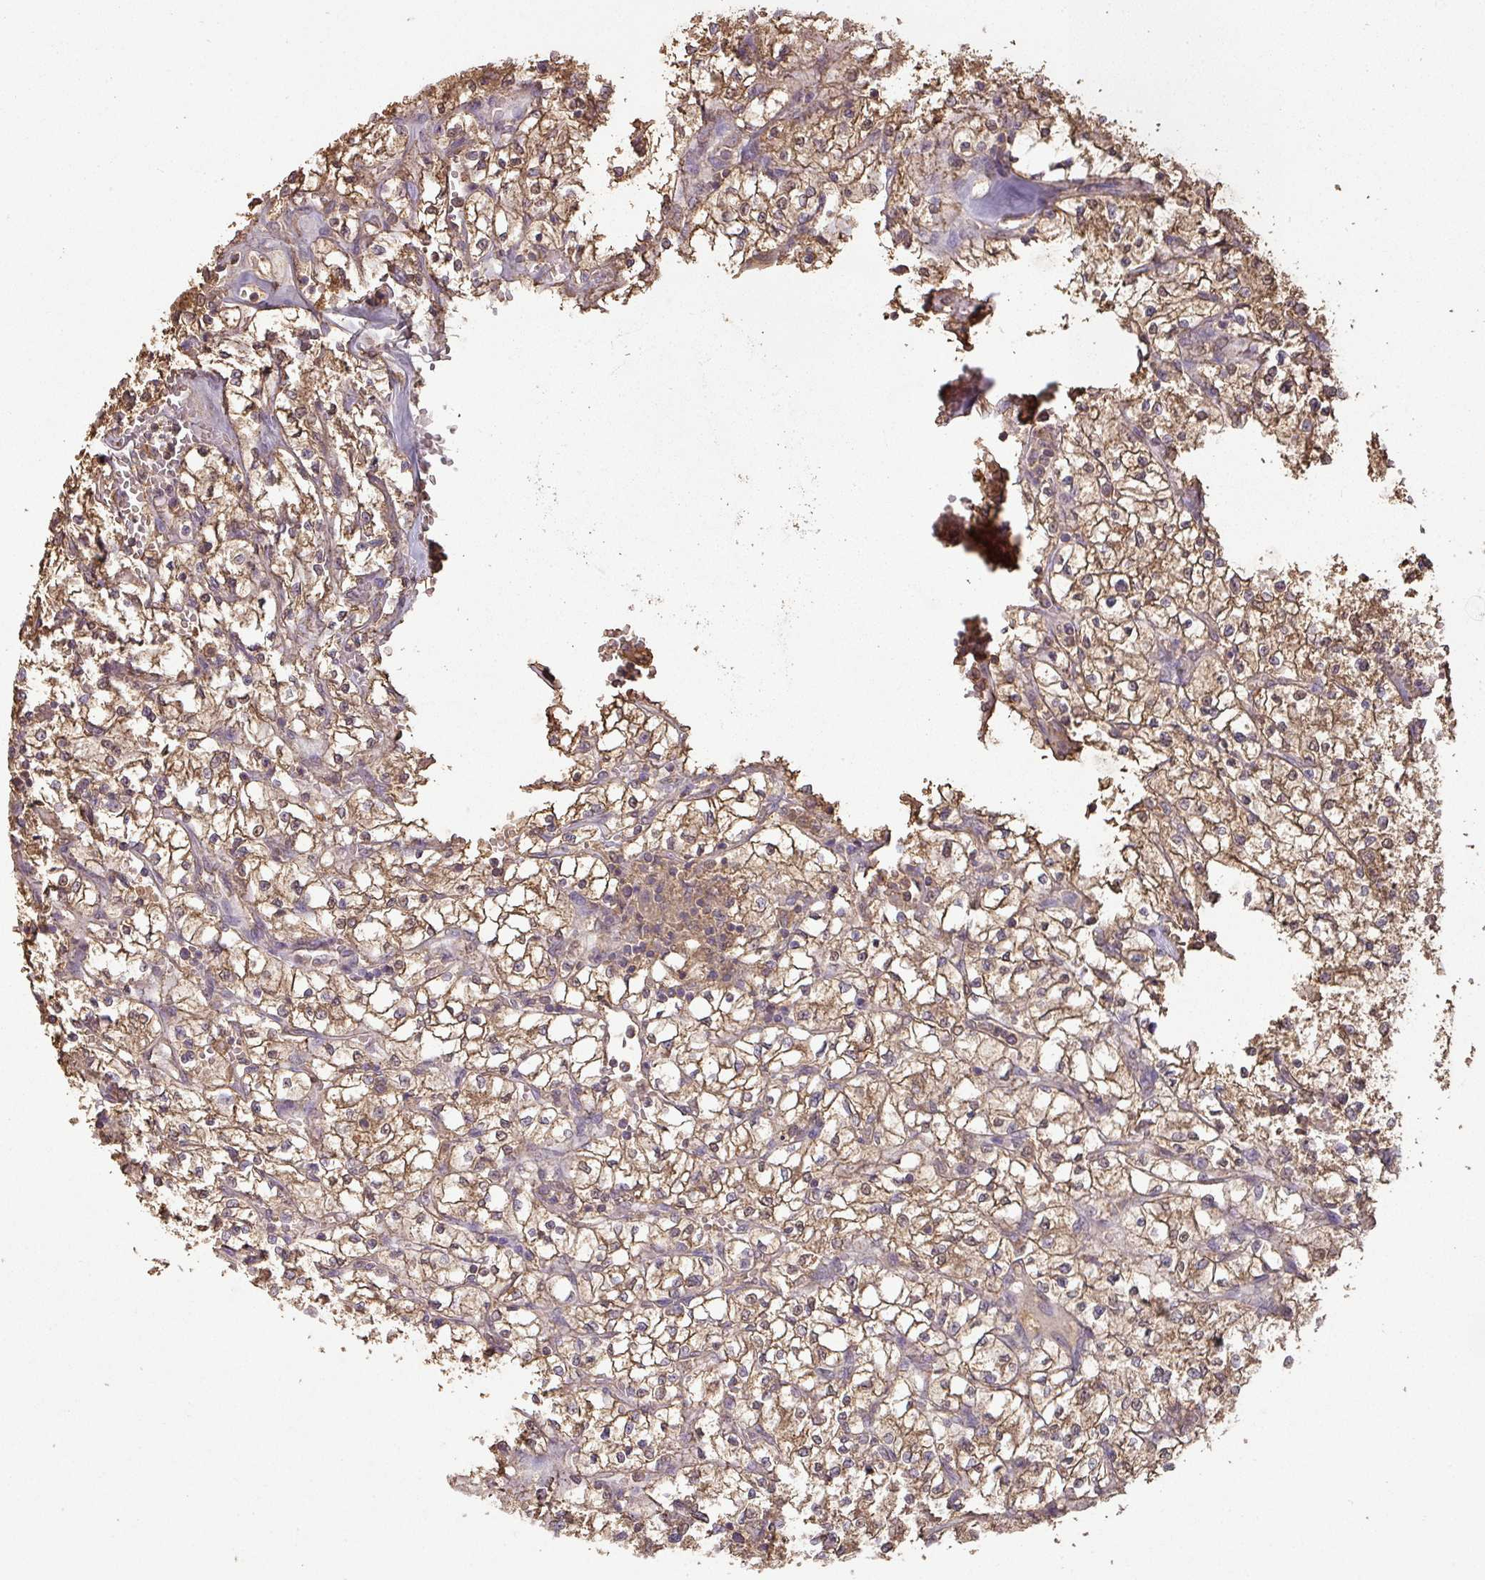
{"staining": {"intensity": "moderate", "quantity": ">75%", "location": "cytoplasmic/membranous"}, "tissue": "renal cancer", "cell_type": "Tumor cells", "image_type": "cancer", "snomed": [{"axis": "morphology", "description": "Adenocarcinoma, NOS"}, {"axis": "topography", "description": "Kidney"}], "caption": "Renal adenocarcinoma tissue exhibits moderate cytoplasmic/membranous expression in about >75% of tumor cells, visualized by immunohistochemistry.", "gene": "ATAT1", "patient": {"sex": "female", "age": 64}}